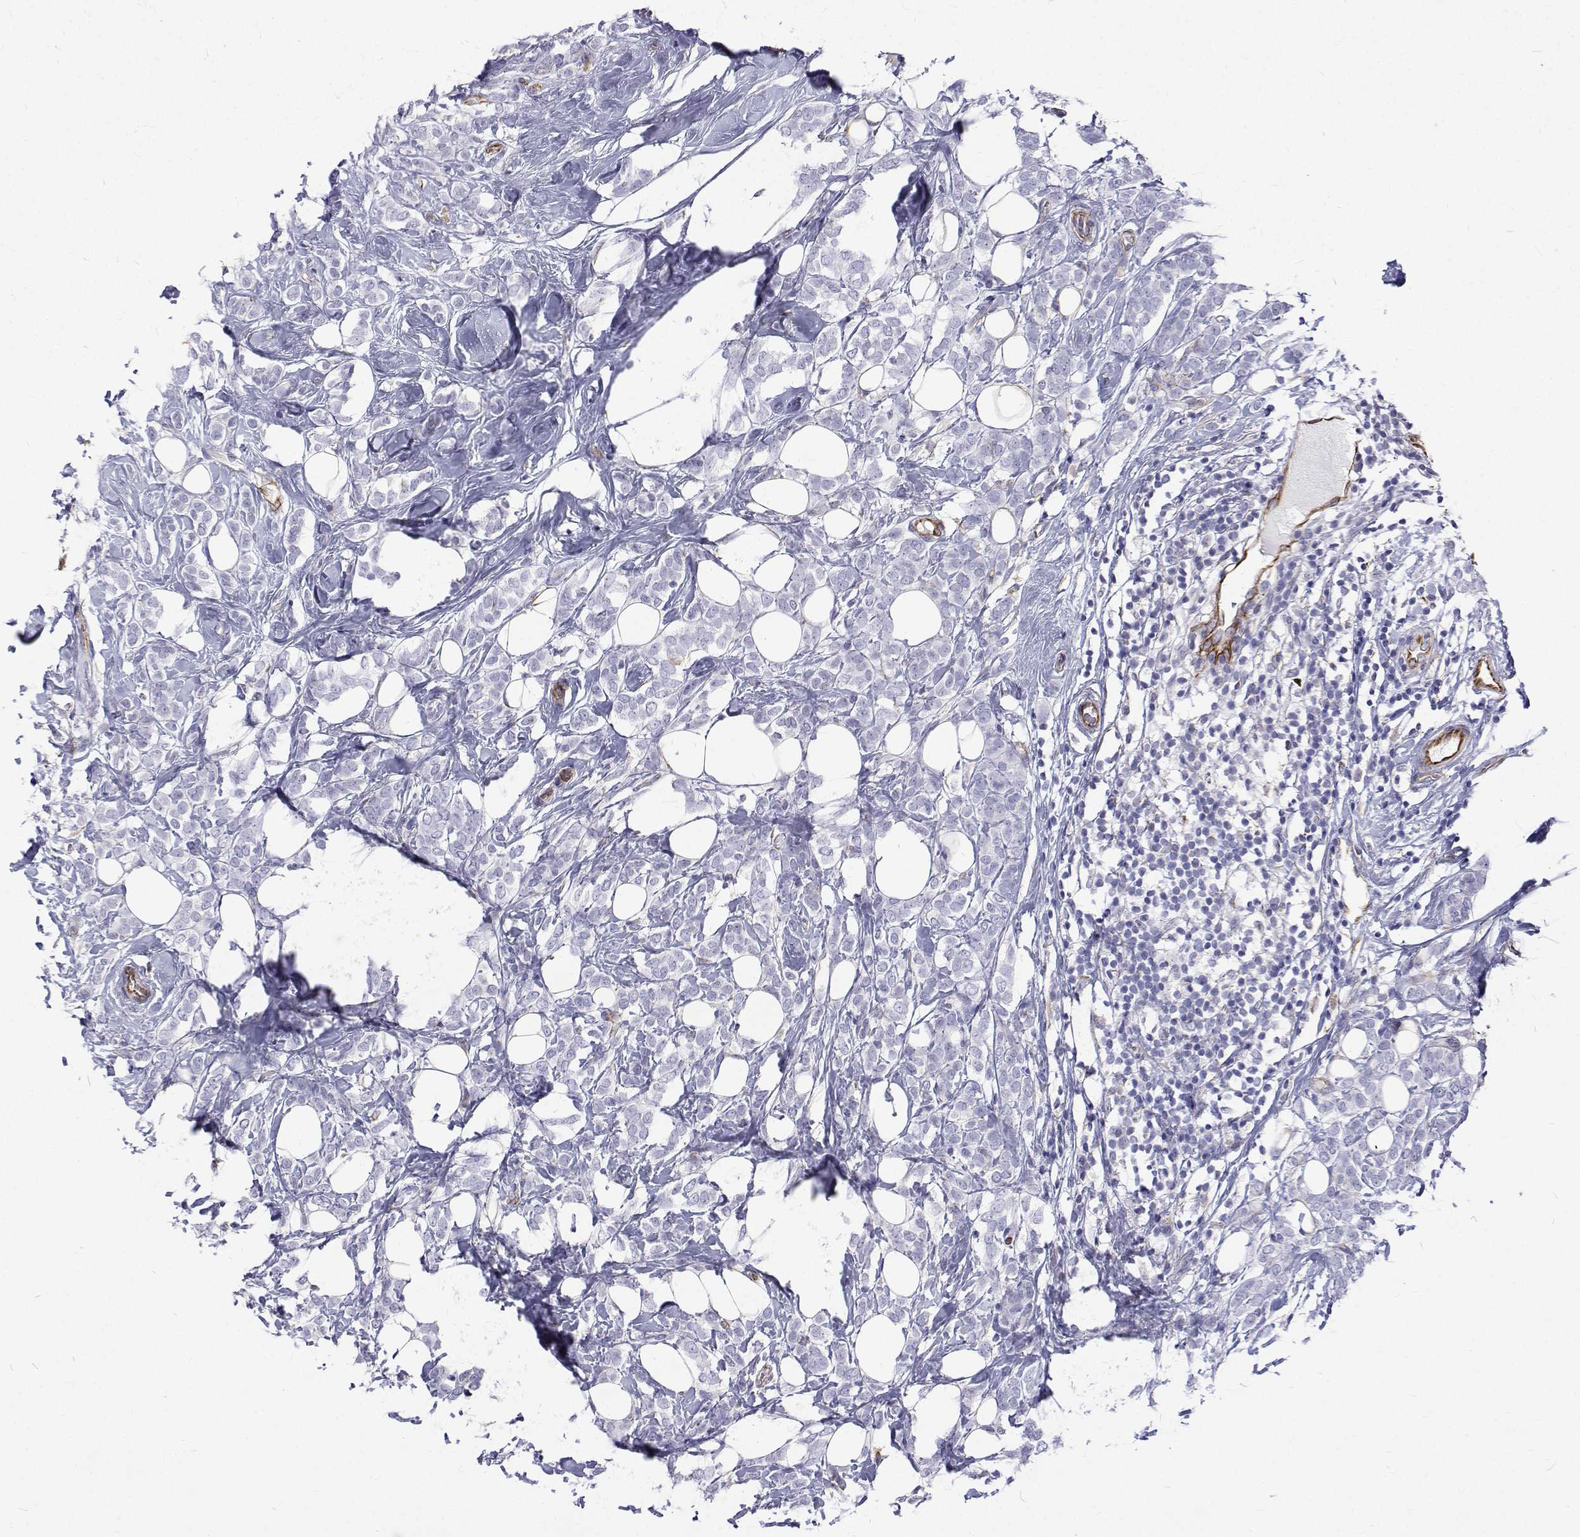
{"staining": {"intensity": "negative", "quantity": "none", "location": "none"}, "tissue": "breast cancer", "cell_type": "Tumor cells", "image_type": "cancer", "snomed": [{"axis": "morphology", "description": "Lobular carcinoma"}, {"axis": "topography", "description": "Breast"}], "caption": "The IHC histopathology image has no significant staining in tumor cells of breast cancer (lobular carcinoma) tissue.", "gene": "OPRPN", "patient": {"sex": "female", "age": 49}}